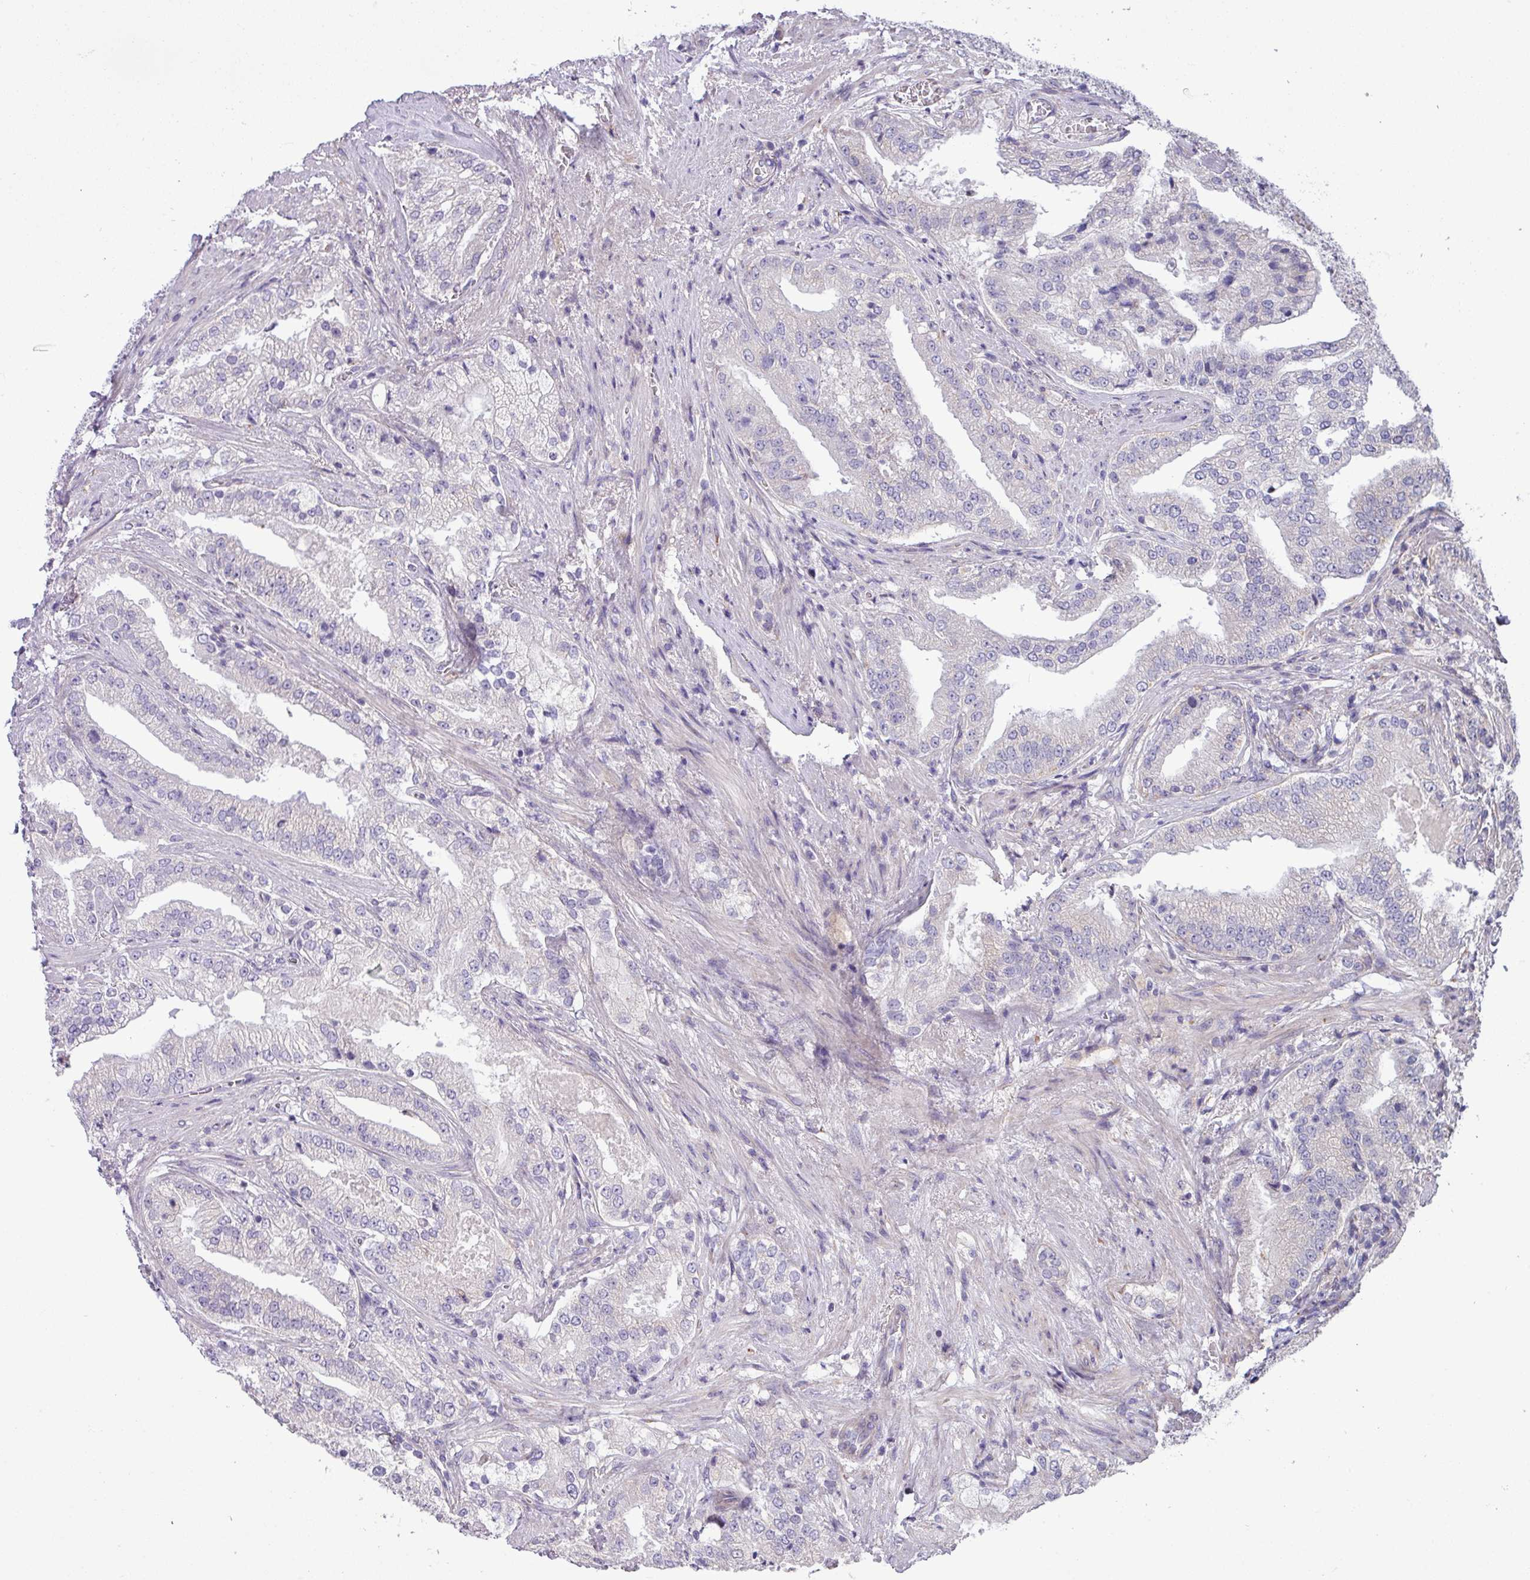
{"staining": {"intensity": "negative", "quantity": "none", "location": "none"}, "tissue": "prostate cancer", "cell_type": "Tumor cells", "image_type": "cancer", "snomed": [{"axis": "morphology", "description": "Adenocarcinoma, High grade"}, {"axis": "topography", "description": "Prostate"}], "caption": "This is an immunohistochemistry micrograph of prostate cancer (high-grade adenocarcinoma). There is no staining in tumor cells.", "gene": "IRGC", "patient": {"sex": "male", "age": 70}}